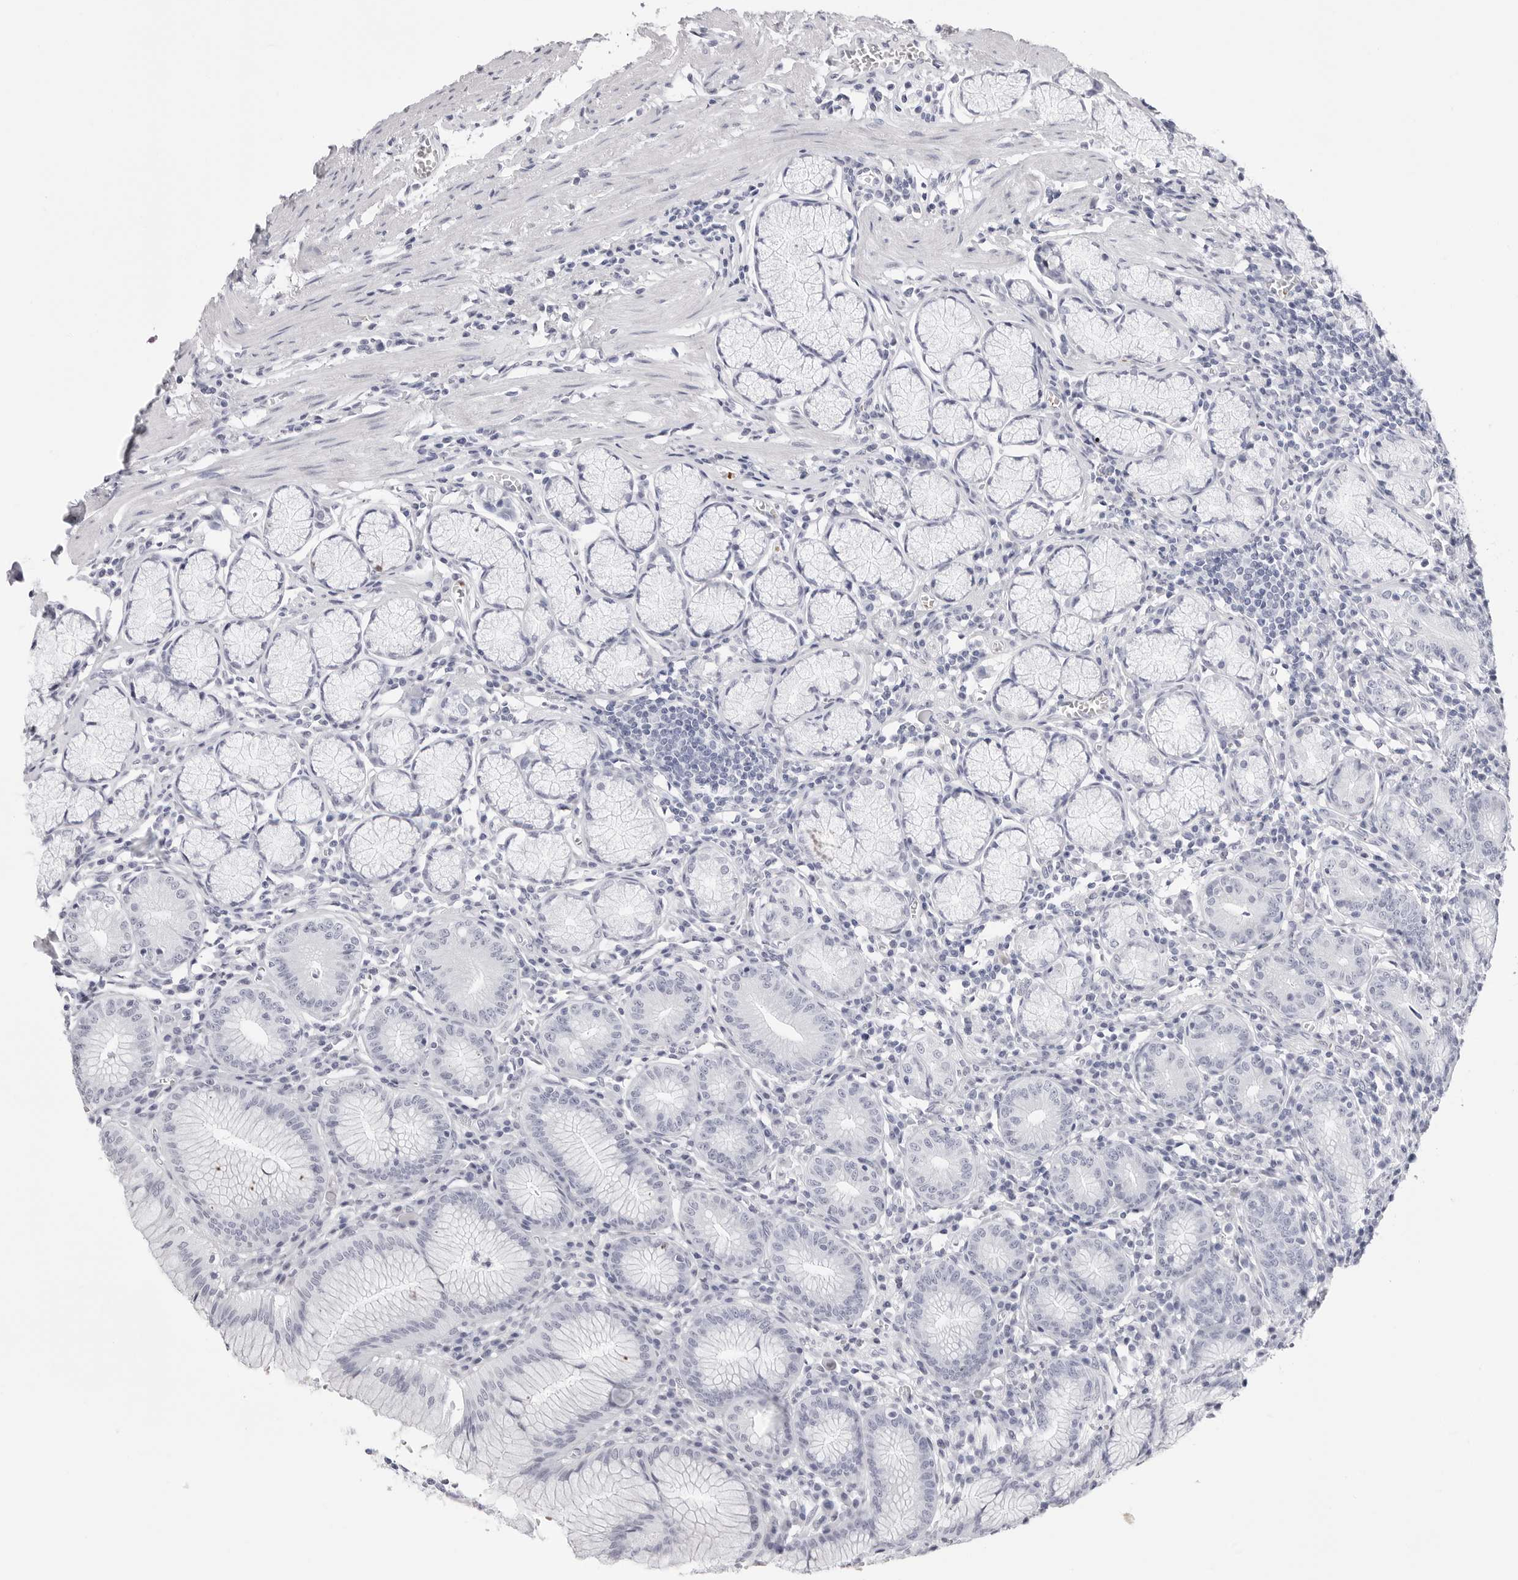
{"staining": {"intensity": "negative", "quantity": "none", "location": "none"}, "tissue": "stomach", "cell_type": "Glandular cells", "image_type": "normal", "snomed": [{"axis": "morphology", "description": "Normal tissue, NOS"}, {"axis": "topography", "description": "Stomach"}], "caption": "Immunohistochemistry of benign human stomach displays no staining in glandular cells.", "gene": "TSSK1B", "patient": {"sex": "male", "age": 55}}